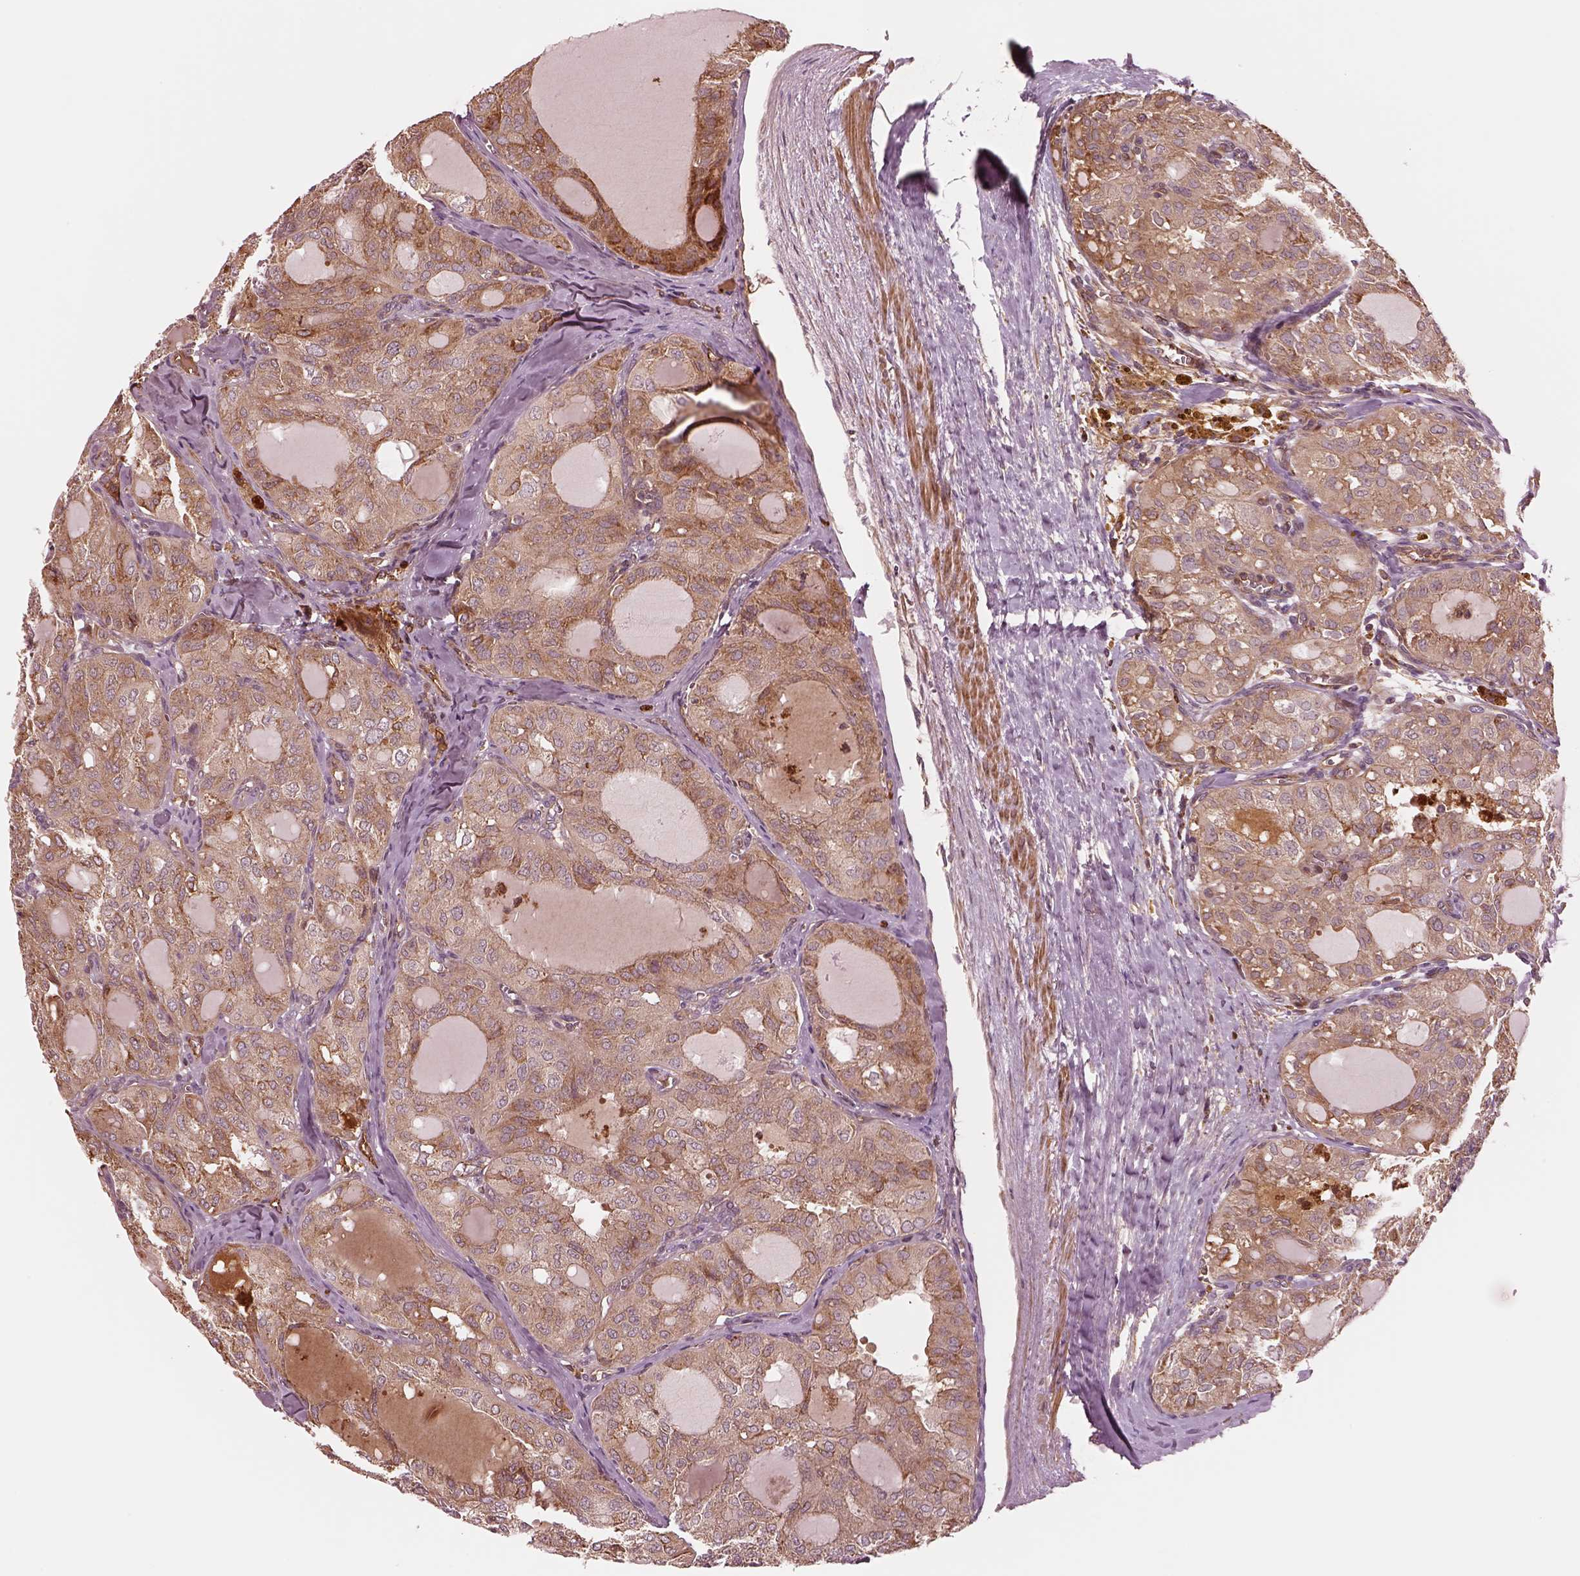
{"staining": {"intensity": "moderate", "quantity": "<25%", "location": "cytoplasmic/membranous"}, "tissue": "thyroid cancer", "cell_type": "Tumor cells", "image_type": "cancer", "snomed": [{"axis": "morphology", "description": "Follicular adenoma carcinoma, NOS"}, {"axis": "topography", "description": "Thyroid gland"}], "caption": "Tumor cells reveal moderate cytoplasmic/membranous positivity in approximately <25% of cells in follicular adenoma carcinoma (thyroid).", "gene": "ASCC2", "patient": {"sex": "male", "age": 75}}